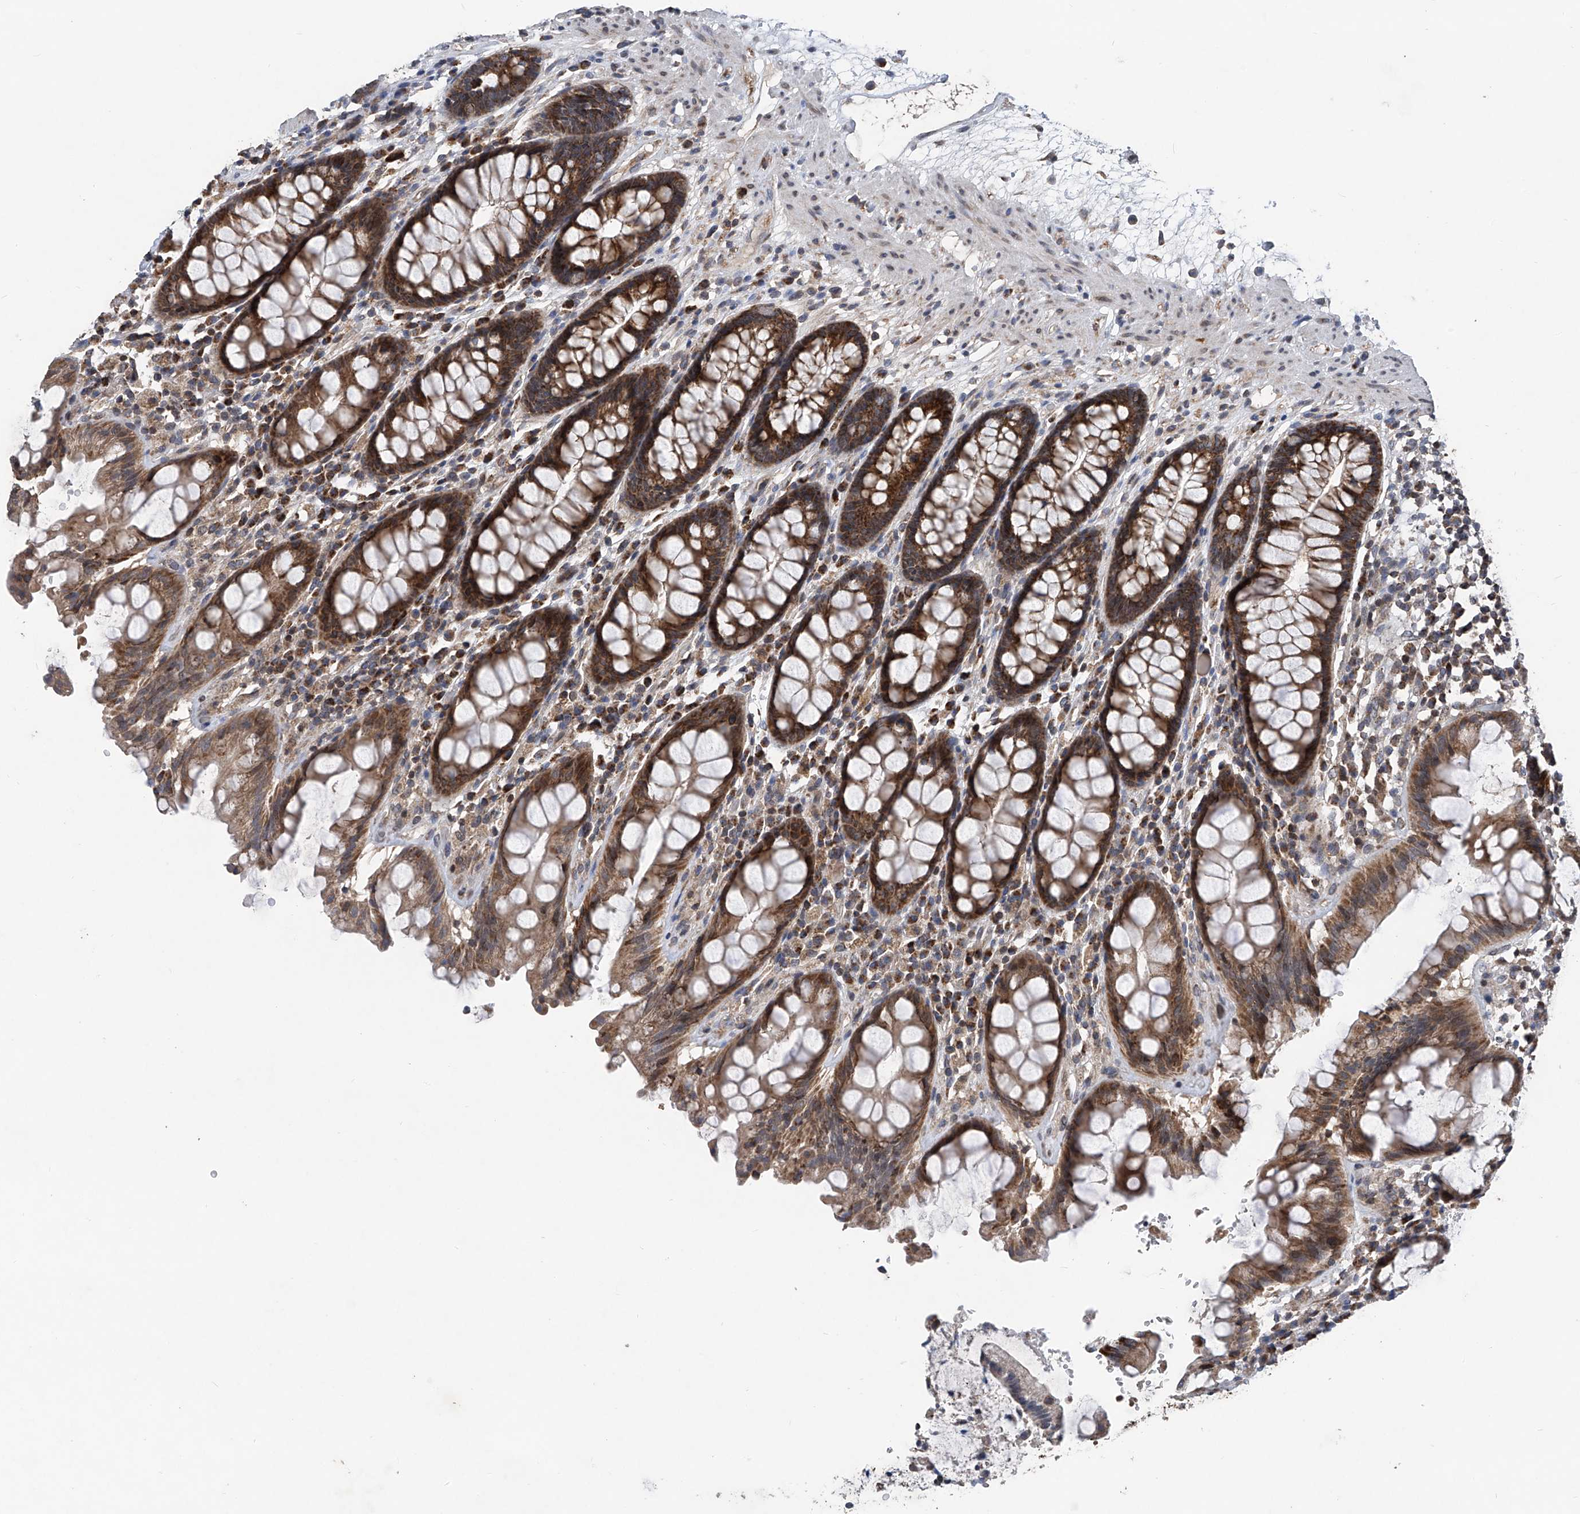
{"staining": {"intensity": "moderate", "quantity": ">75%", "location": "cytoplasmic/membranous"}, "tissue": "rectum", "cell_type": "Glandular cells", "image_type": "normal", "snomed": [{"axis": "morphology", "description": "Normal tissue, NOS"}, {"axis": "topography", "description": "Rectum"}], "caption": "Immunohistochemistry (IHC) (DAB) staining of benign rectum reveals moderate cytoplasmic/membranous protein positivity in approximately >75% of glandular cells.", "gene": "BCKDHB", "patient": {"sex": "male", "age": 64}}